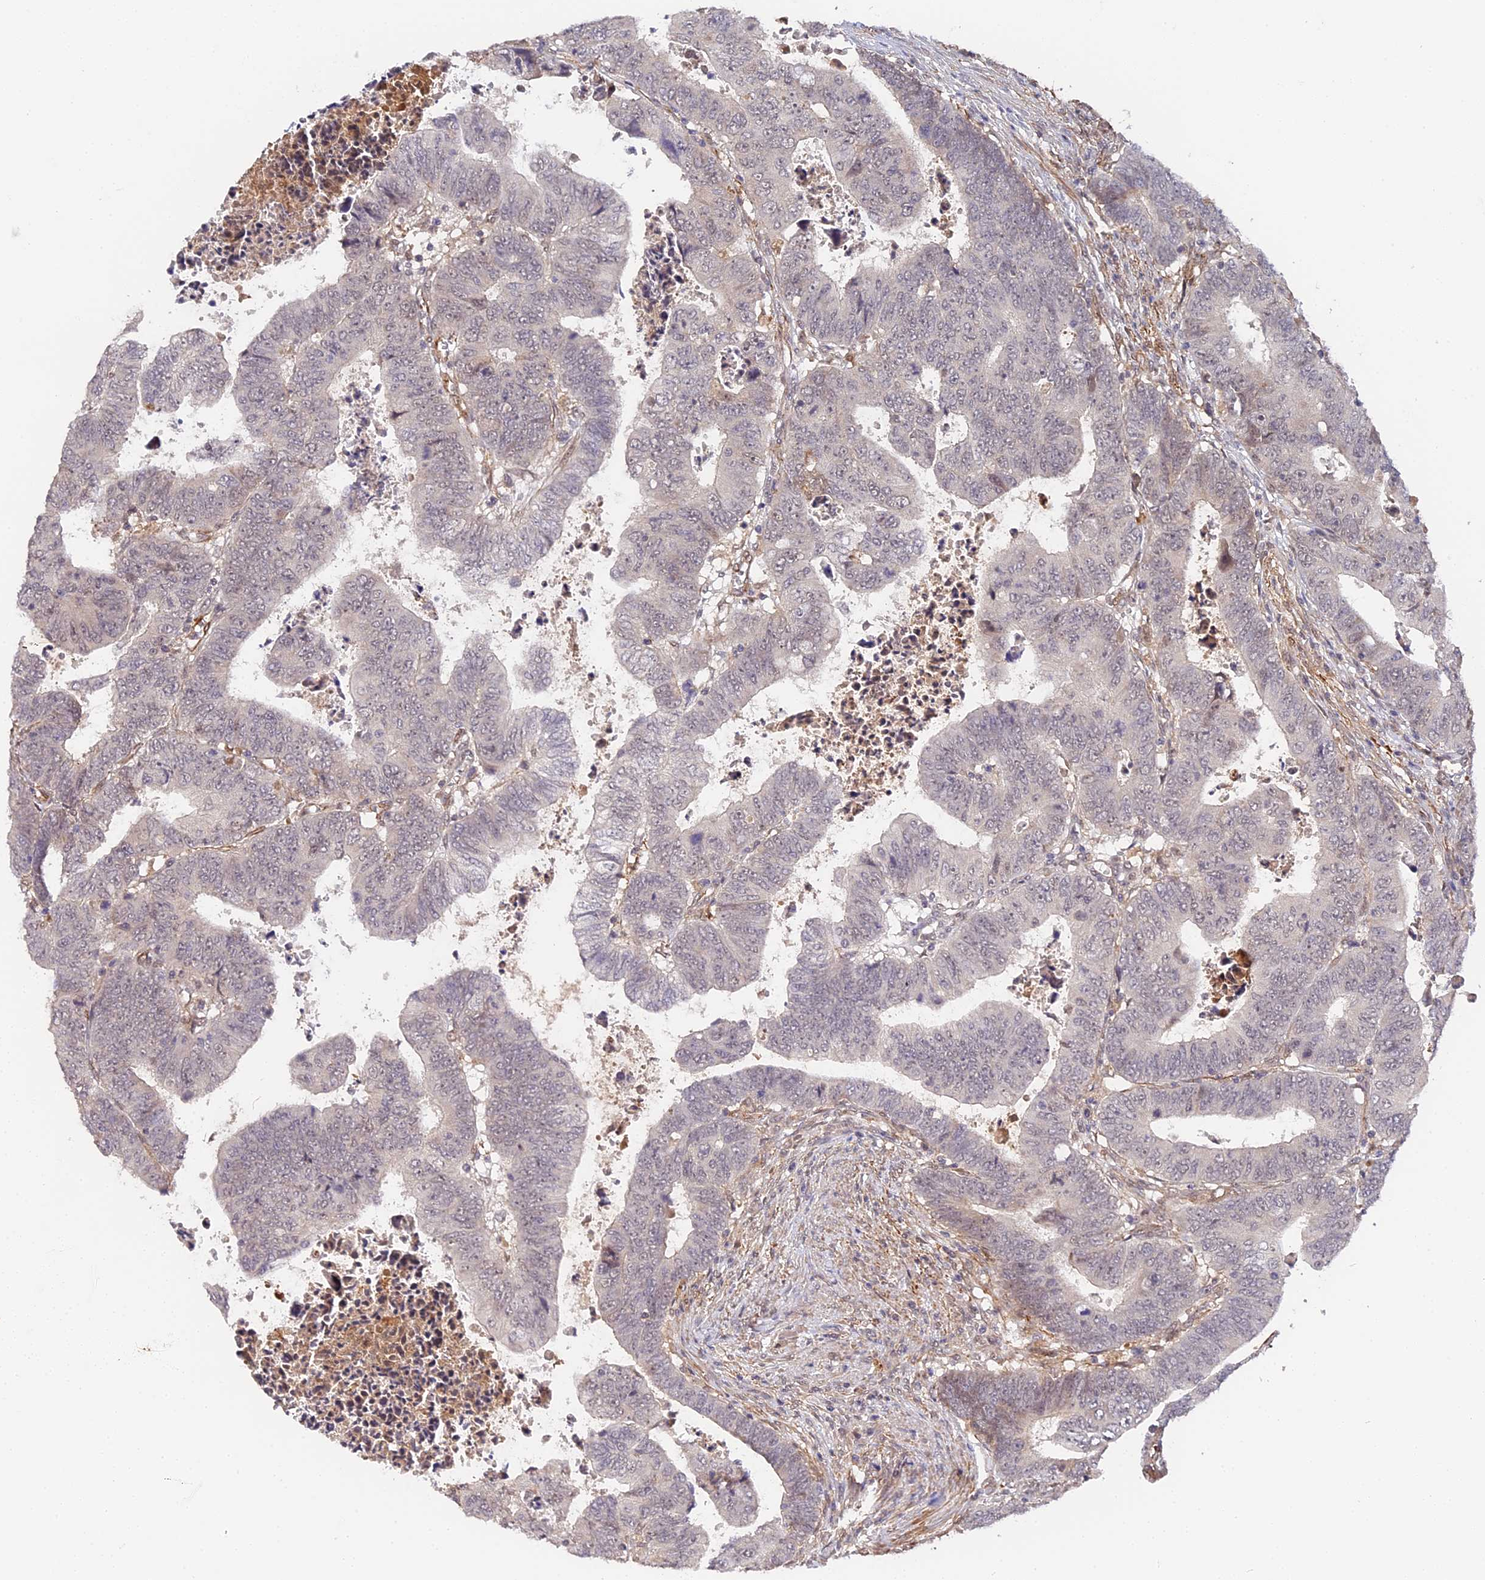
{"staining": {"intensity": "negative", "quantity": "none", "location": "none"}, "tissue": "colorectal cancer", "cell_type": "Tumor cells", "image_type": "cancer", "snomed": [{"axis": "morphology", "description": "Normal tissue, NOS"}, {"axis": "morphology", "description": "Adenocarcinoma, NOS"}, {"axis": "topography", "description": "Rectum"}], "caption": "Tumor cells are negative for brown protein staining in colorectal cancer. Nuclei are stained in blue.", "gene": "IMPACT", "patient": {"sex": "female", "age": 65}}